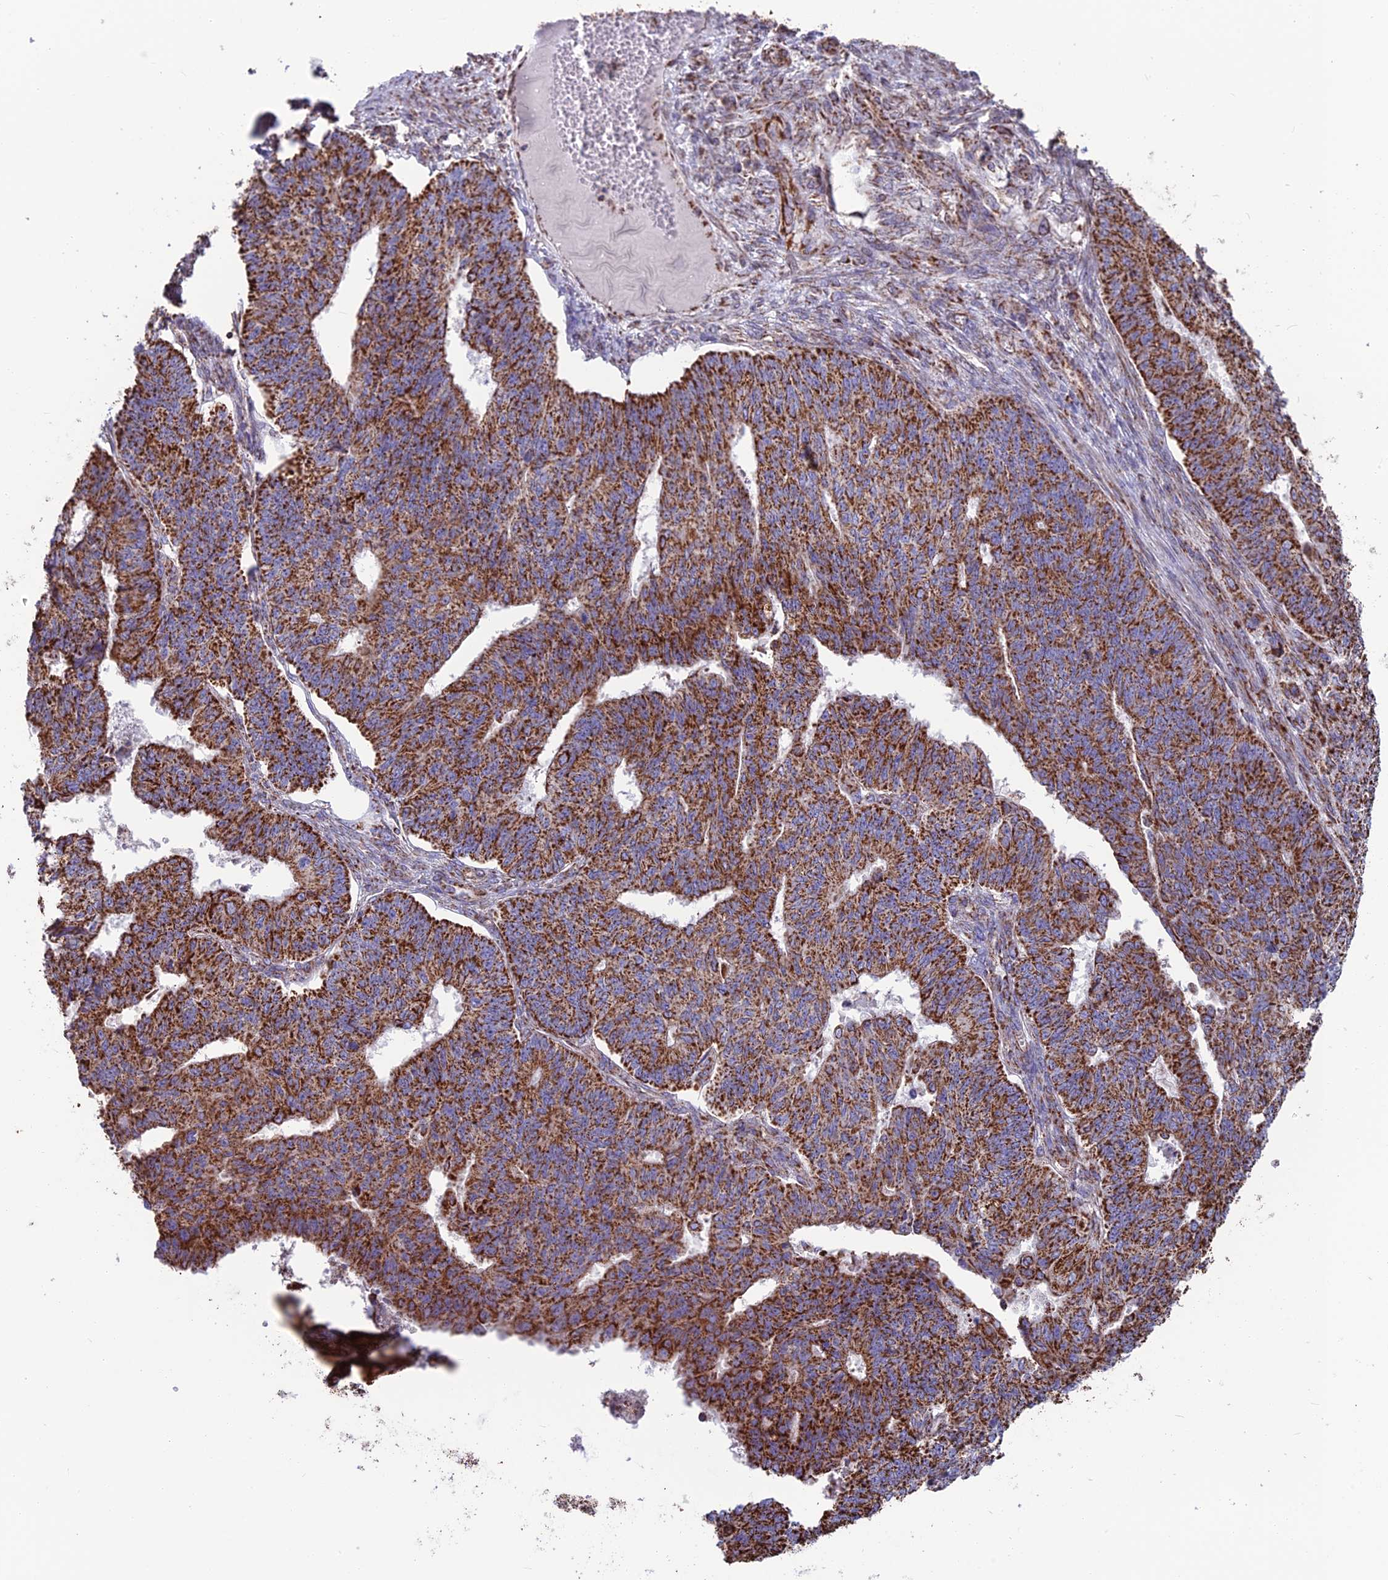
{"staining": {"intensity": "strong", "quantity": ">75%", "location": "cytoplasmic/membranous"}, "tissue": "endometrial cancer", "cell_type": "Tumor cells", "image_type": "cancer", "snomed": [{"axis": "morphology", "description": "Adenocarcinoma, NOS"}, {"axis": "topography", "description": "Endometrium"}], "caption": "This histopathology image exhibits immunohistochemistry staining of adenocarcinoma (endometrial), with high strong cytoplasmic/membranous expression in approximately >75% of tumor cells.", "gene": "CS", "patient": {"sex": "female", "age": 32}}